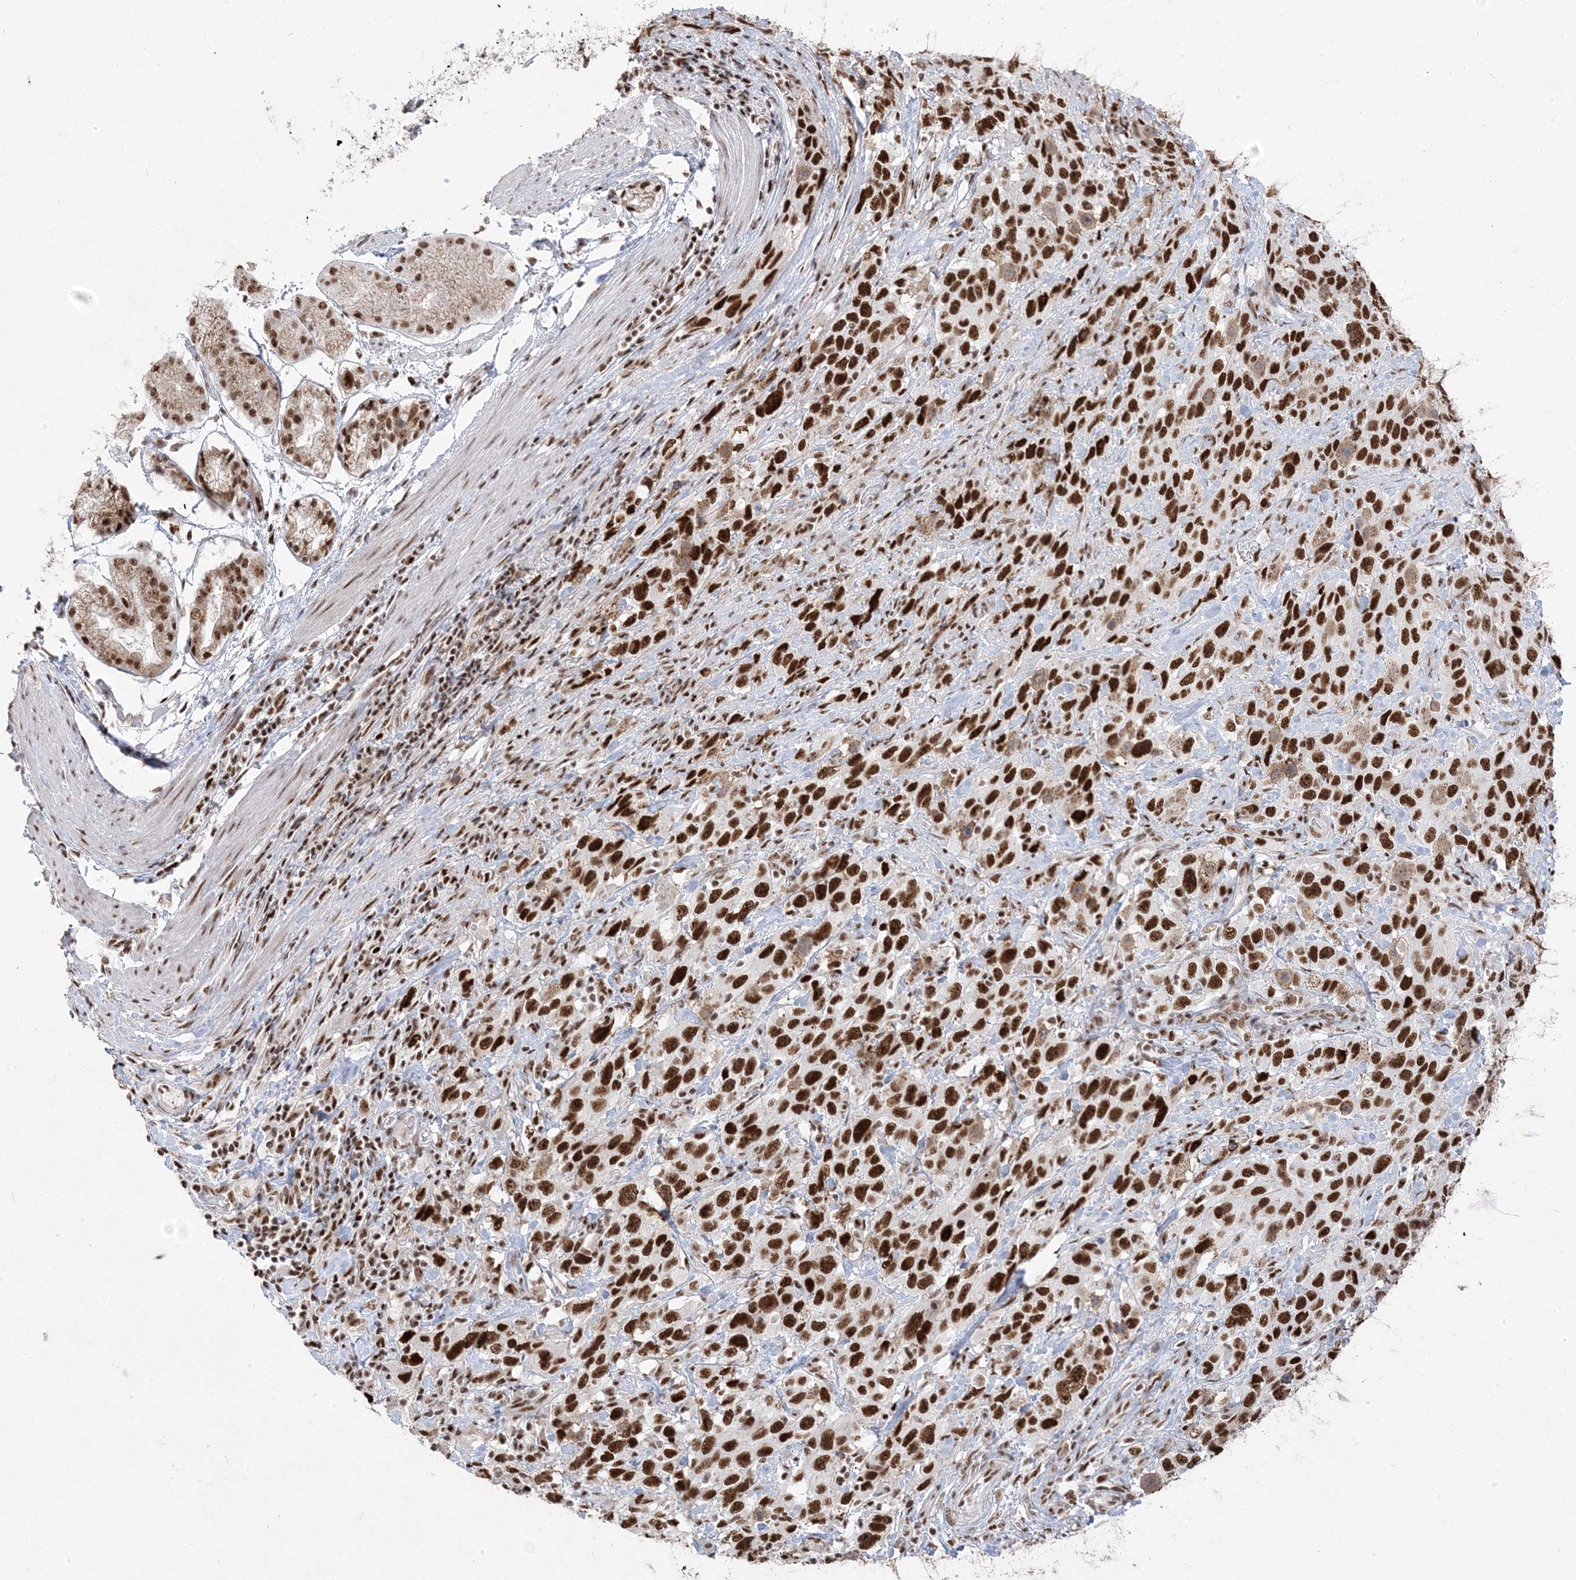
{"staining": {"intensity": "strong", "quantity": ">75%", "location": "nuclear"}, "tissue": "stomach cancer", "cell_type": "Tumor cells", "image_type": "cancer", "snomed": [{"axis": "morphology", "description": "Normal tissue, NOS"}, {"axis": "morphology", "description": "Adenocarcinoma, NOS"}, {"axis": "topography", "description": "Lymph node"}, {"axis": "topography", "description": "Stomach"}], "caption": "Tumor cells exhibit high levels of strong nuclear staining in approximately >75% of cells in human stomach adenocarcinoma.", "gene": "MTREX", "patient": {"sex": "male", "age": 48}}